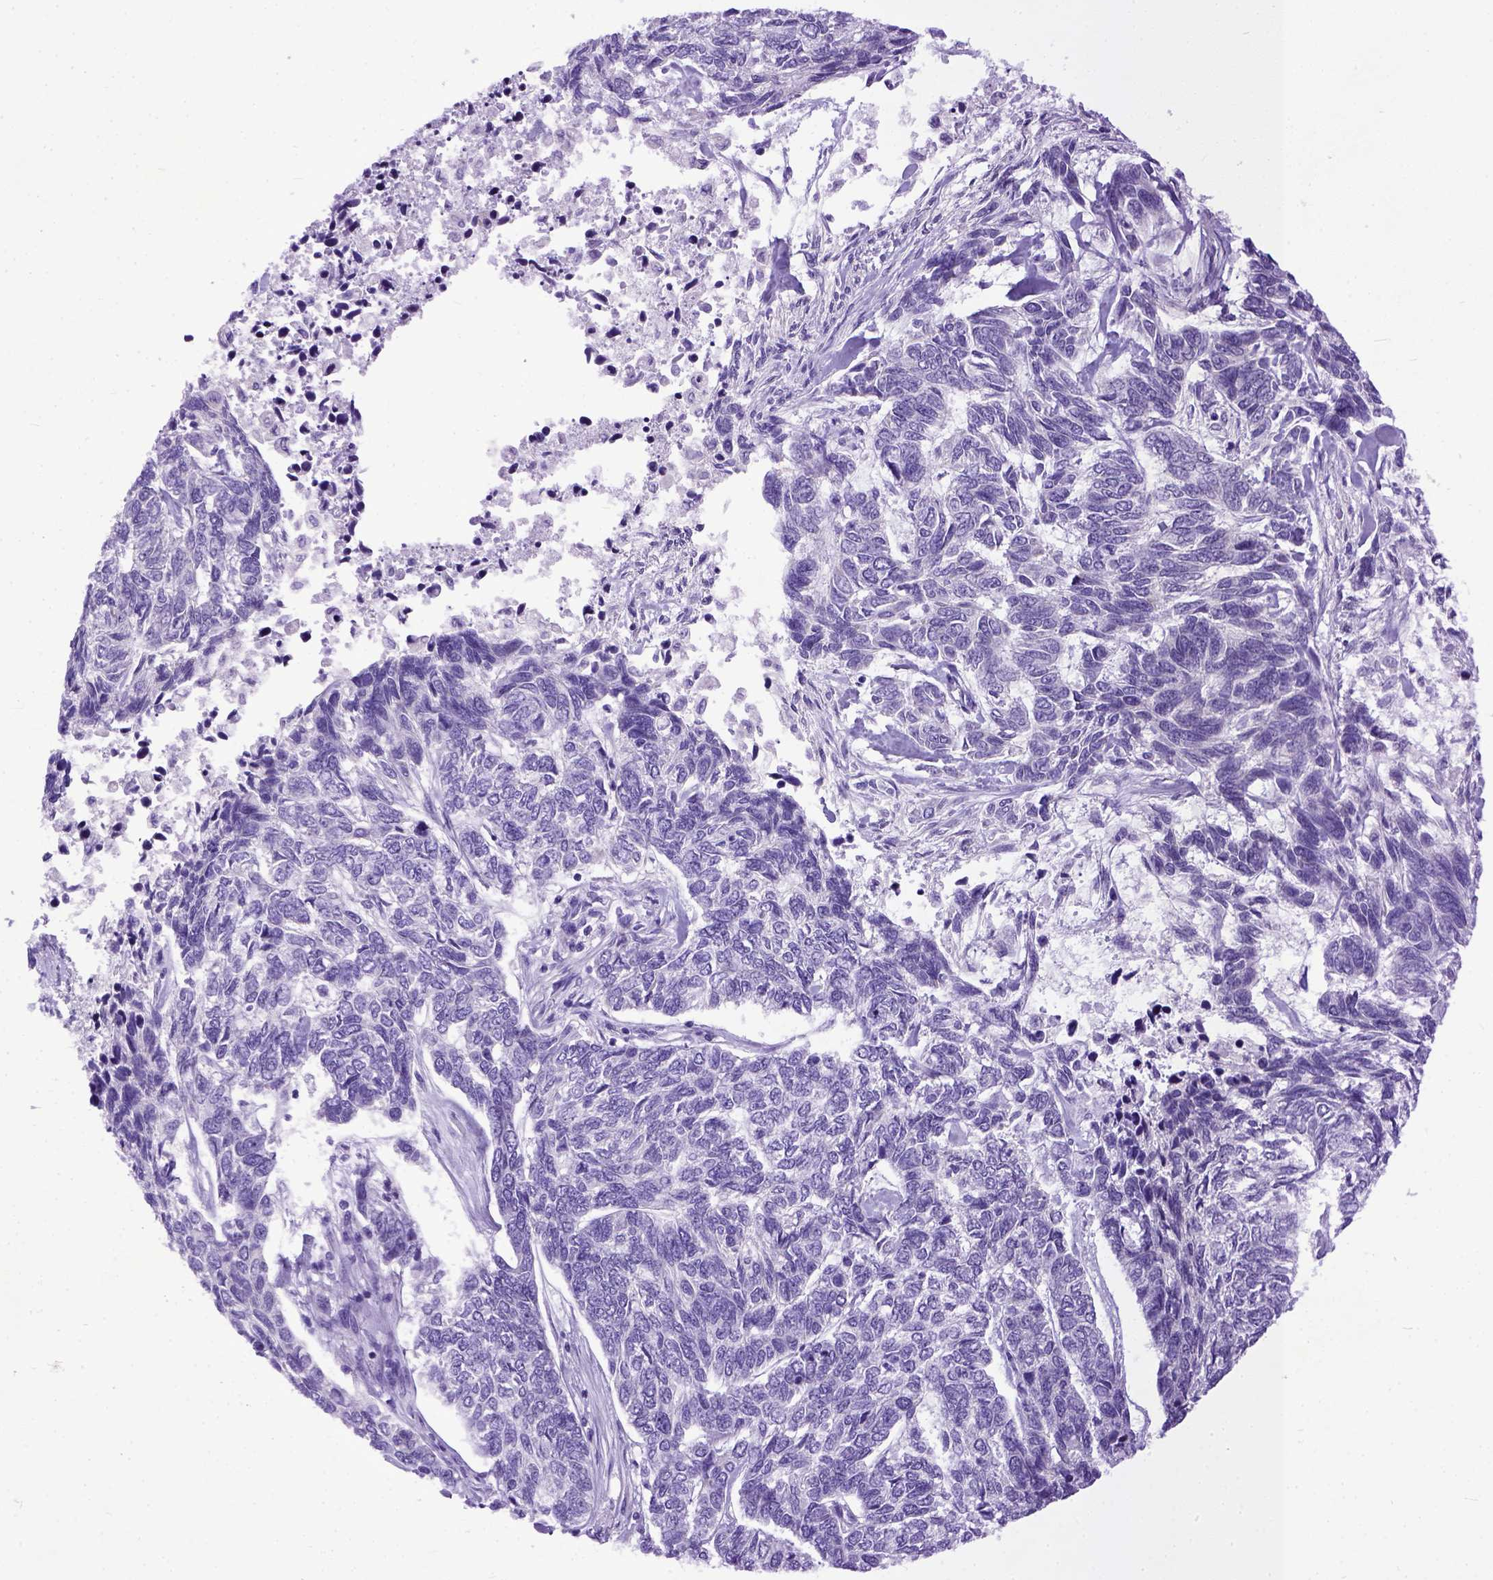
{"staining": {"intensity": "negative", "quantity": "none", "location": "none"}, "tissue": "skin cancer", "cell_type": "Tumor cells", "image_type": "cancer", "snomed": [{"axis": "morphology", "description": "Basal cell carcinoma"}, {"axis": "topography", "description": "Skin"}], "caption": "DAB (3,3'-diaminobenzidine) immunohistochemical staining of basal cell carcinoma (skin) reveals no significant positivity in tumor cells. Nuclei are stained in blue.", "gene": "PPL", "patient": {"sex": "female", "age": 65}}